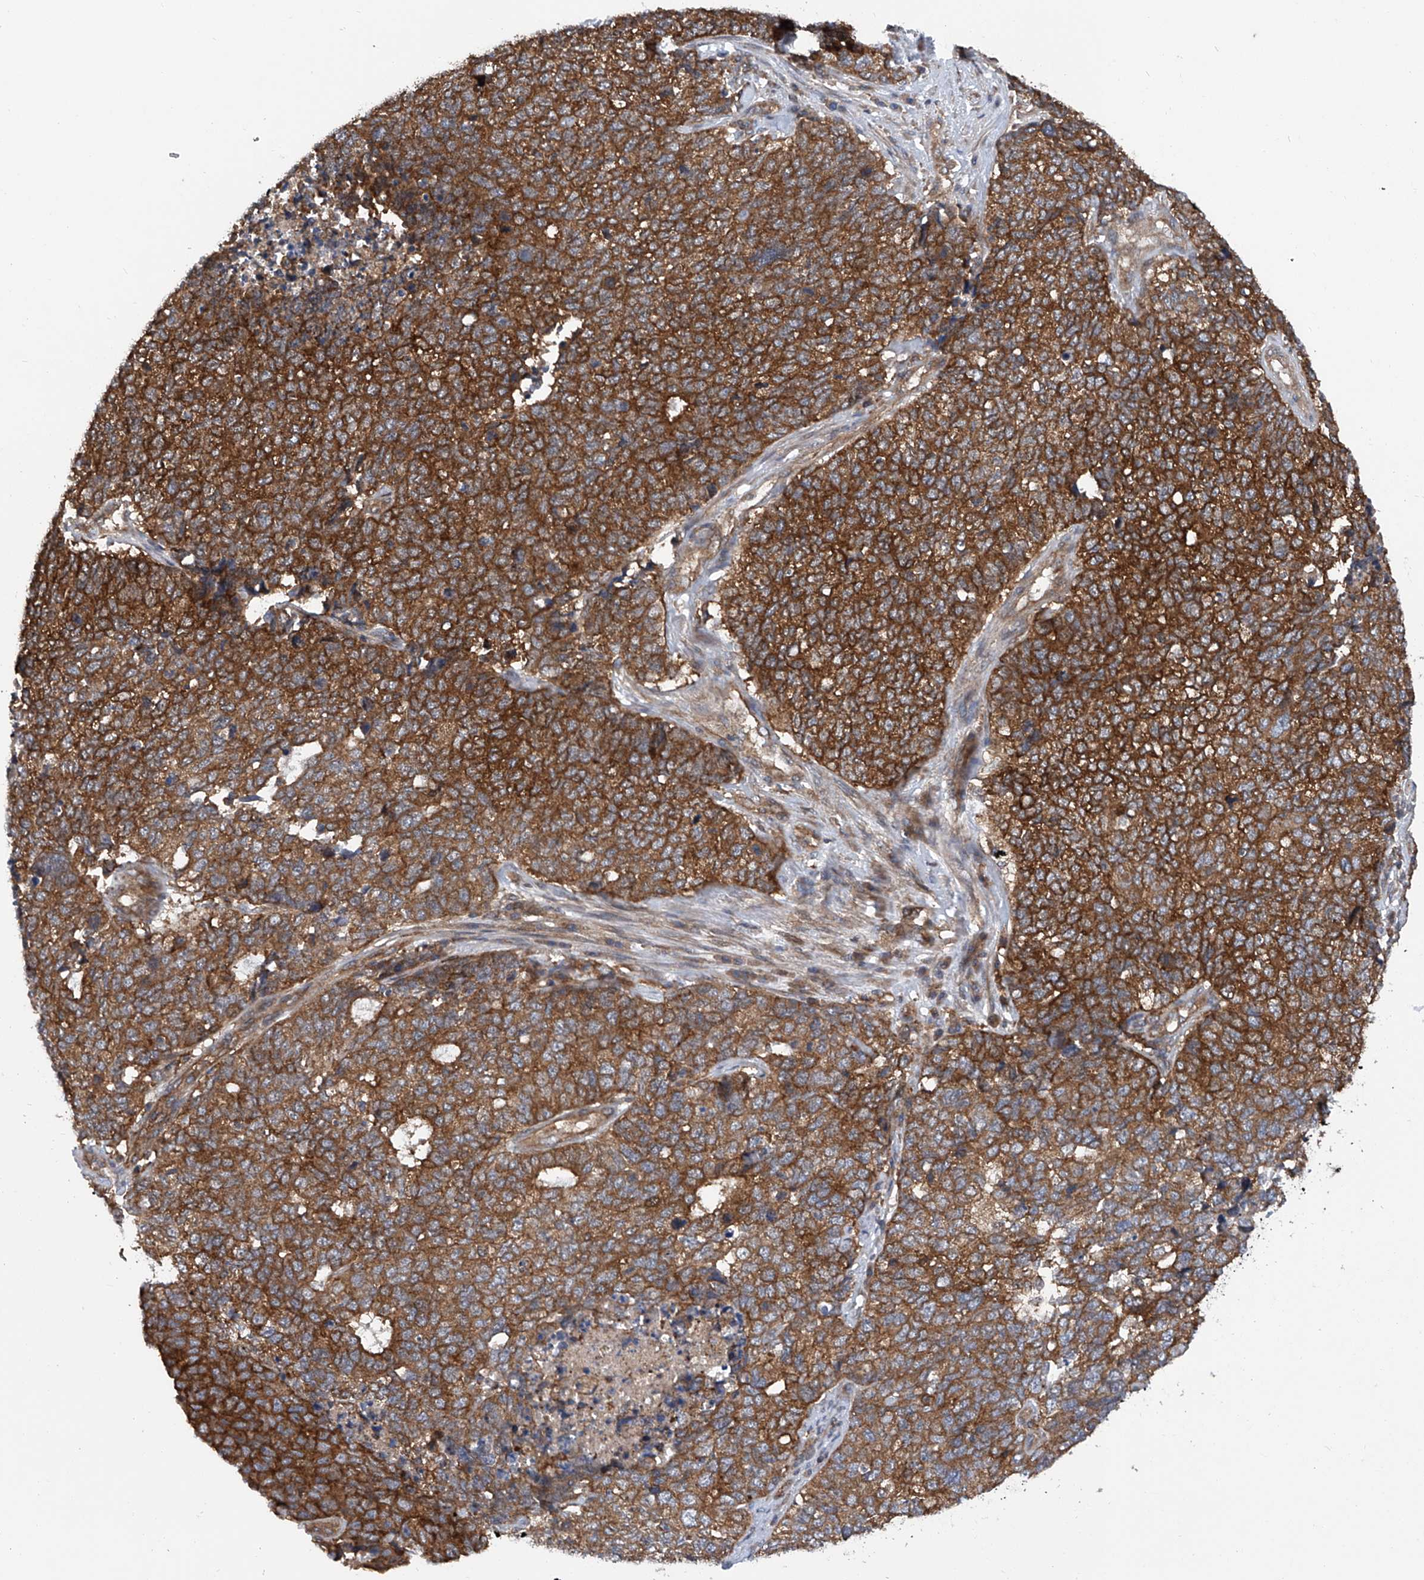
{"staining": {"intensity": "strong", "quantity": ">75%", "location": "cytoplasmic/membranous"}, "tissue": "cervical cancer", "cell_type": "Tumor cells", "image_type": "cancer", "snomed": [{"axis": "morphology", "description": "Squamous cell carcinoma, NOS"}, {"axis": "topography", "description": "Cervix"}], "caption": "Human cervical squamous cell carcinoma stained with a protein marker reveals strong staining in tumor cells.", "gene": "SMAP1", "patient": {"sex": "female", "age": 63}}